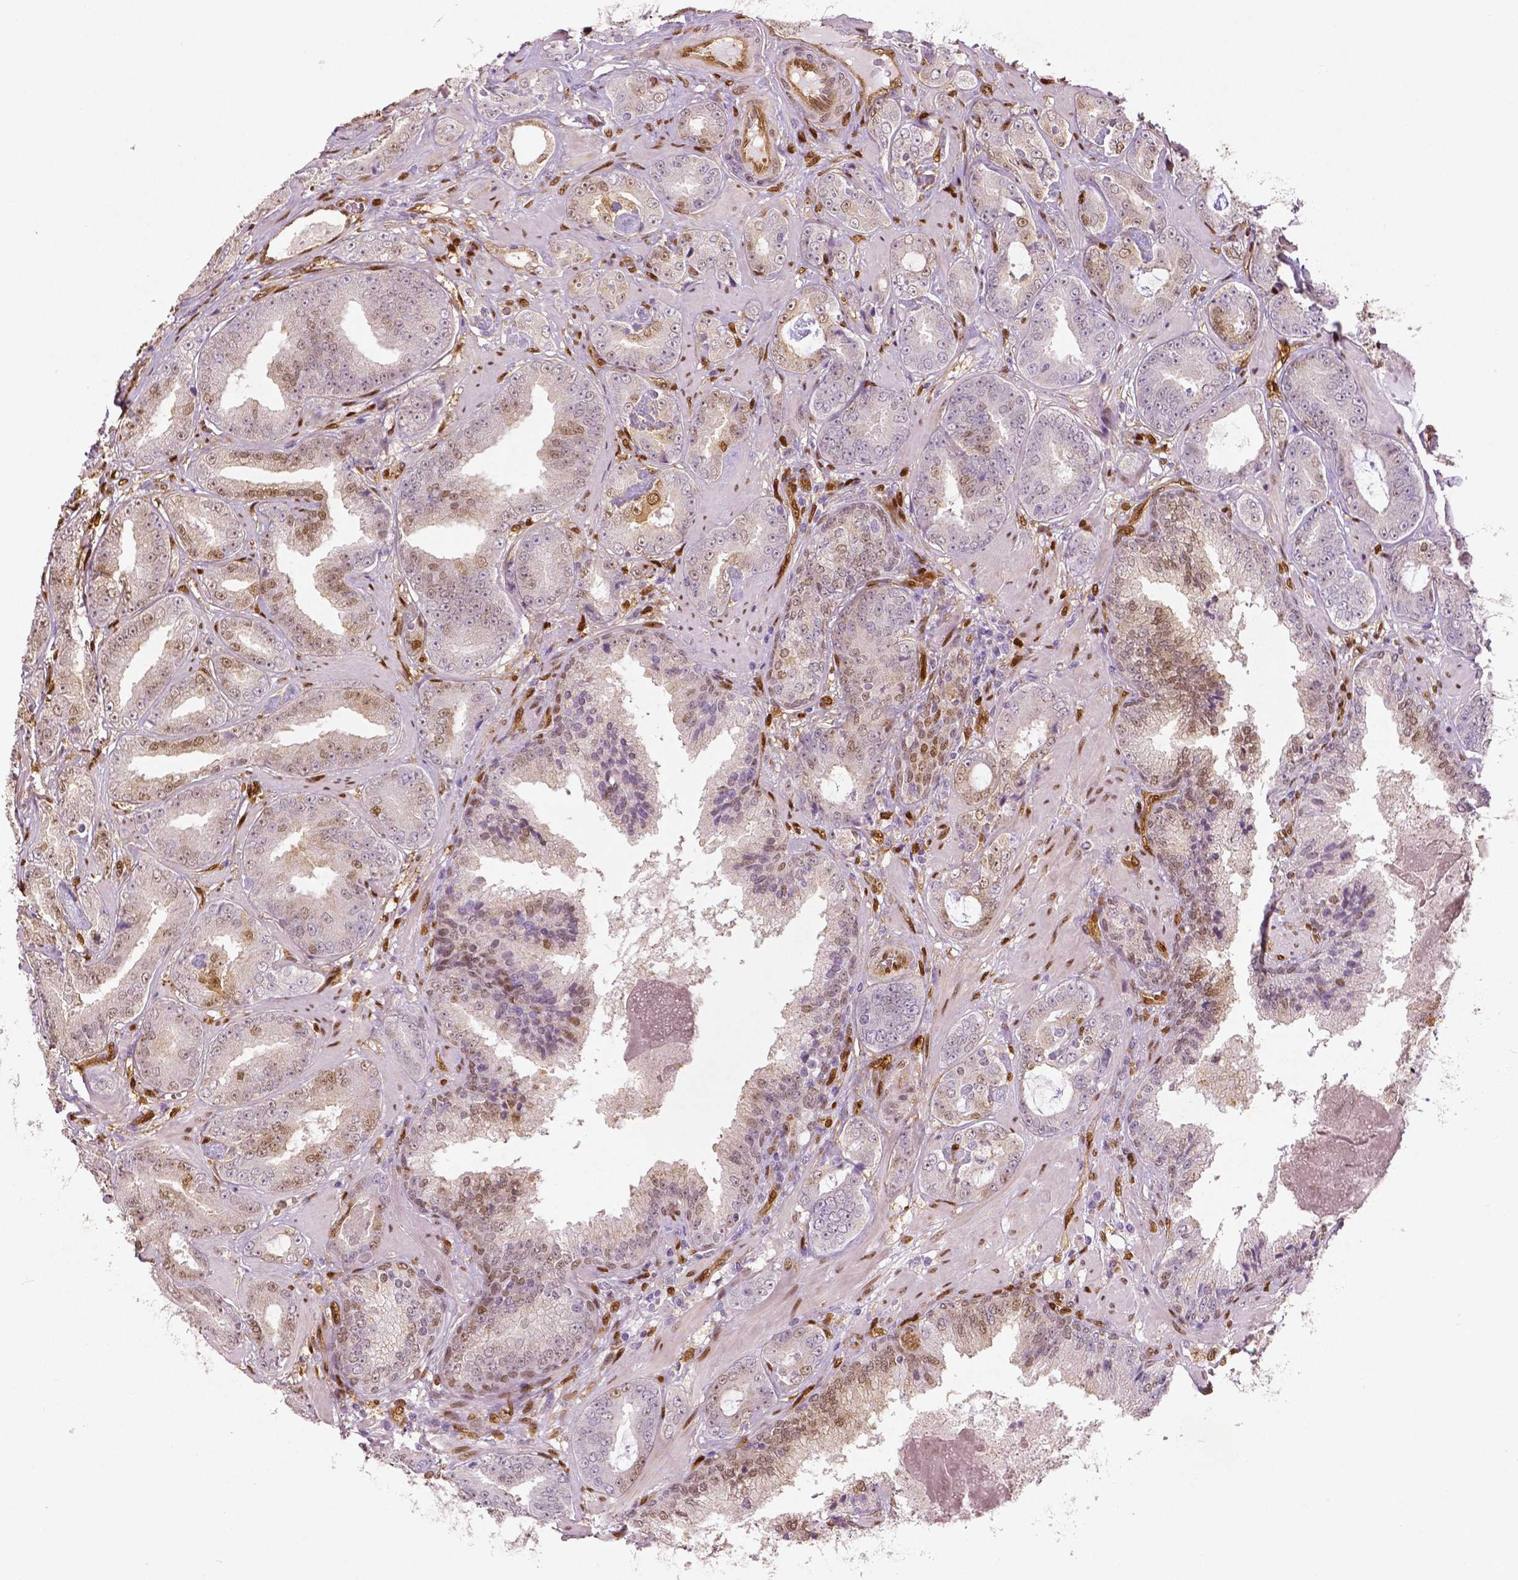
{"staining": {"intensity": "moderate", "quantity": "25%-75%", "location": "cytoplasmic/membranous,nuclear"}, "tissue": "prostate cancer", "cell_type": "Tumor cells", "image_type": "cancer", "snomed": [{"axis": "morphology", "description": "Adenocarcinoma, Low grade"}, {"axis": "topography", "description": "Prostate"}], "caption": "Brown immunohistochemical staining in prostate cancer (adenocarcinoma (low-grade)) displays moderate cytoplasmic/membranous and nuclear positivity in about 25%-75% of tumor cells. (brown staining indicates protein expression, while blue staining denotes nuclei).", "gene": "WWTR1", "patient": {"sex": "male", "age": 60}}